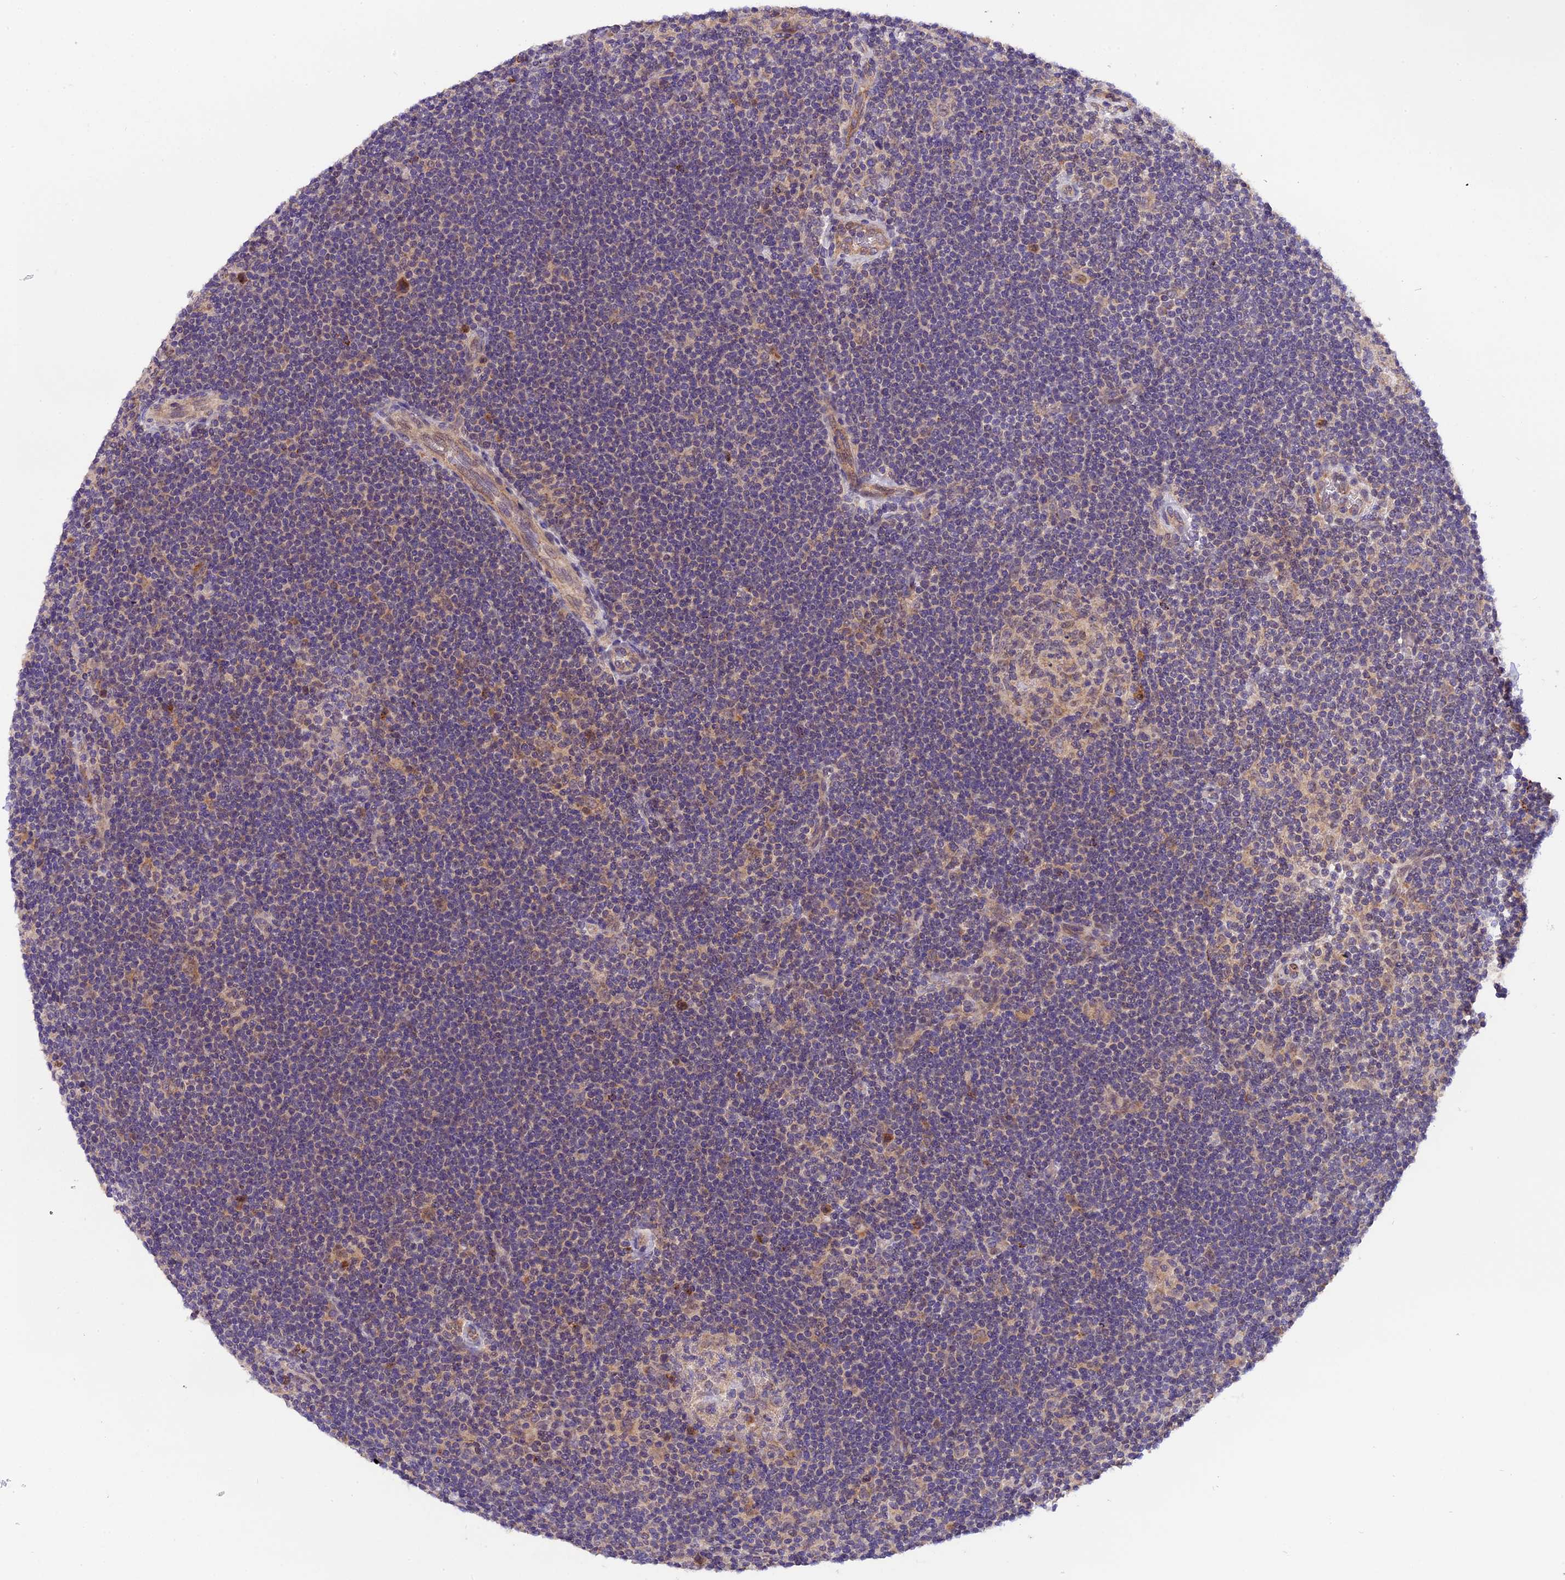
{"staining": {"intensity": "moderate", "quantity": "<25%", "location": "cytoplasmic/membranous"}, "tissue": "lymphoma", "cell_type": "Tumor cells", "image_type": "cancer", "snomed": [{"axis": "morphology", "description": "Hodgkin's disease, NOS"}, {"axis": "topography", "description": "Lymph node"}], "caption": "This photomicrograph reveals Hodgkin's disease stained with immunohistochemistry to label a protein in brown. The cytoplasmic/membranous of tumor cells show moderate positivity for the protein. Nuclei are counter-stained blue.", "gene": "COPE", "patient": {"sex": "female", "age": 57}}